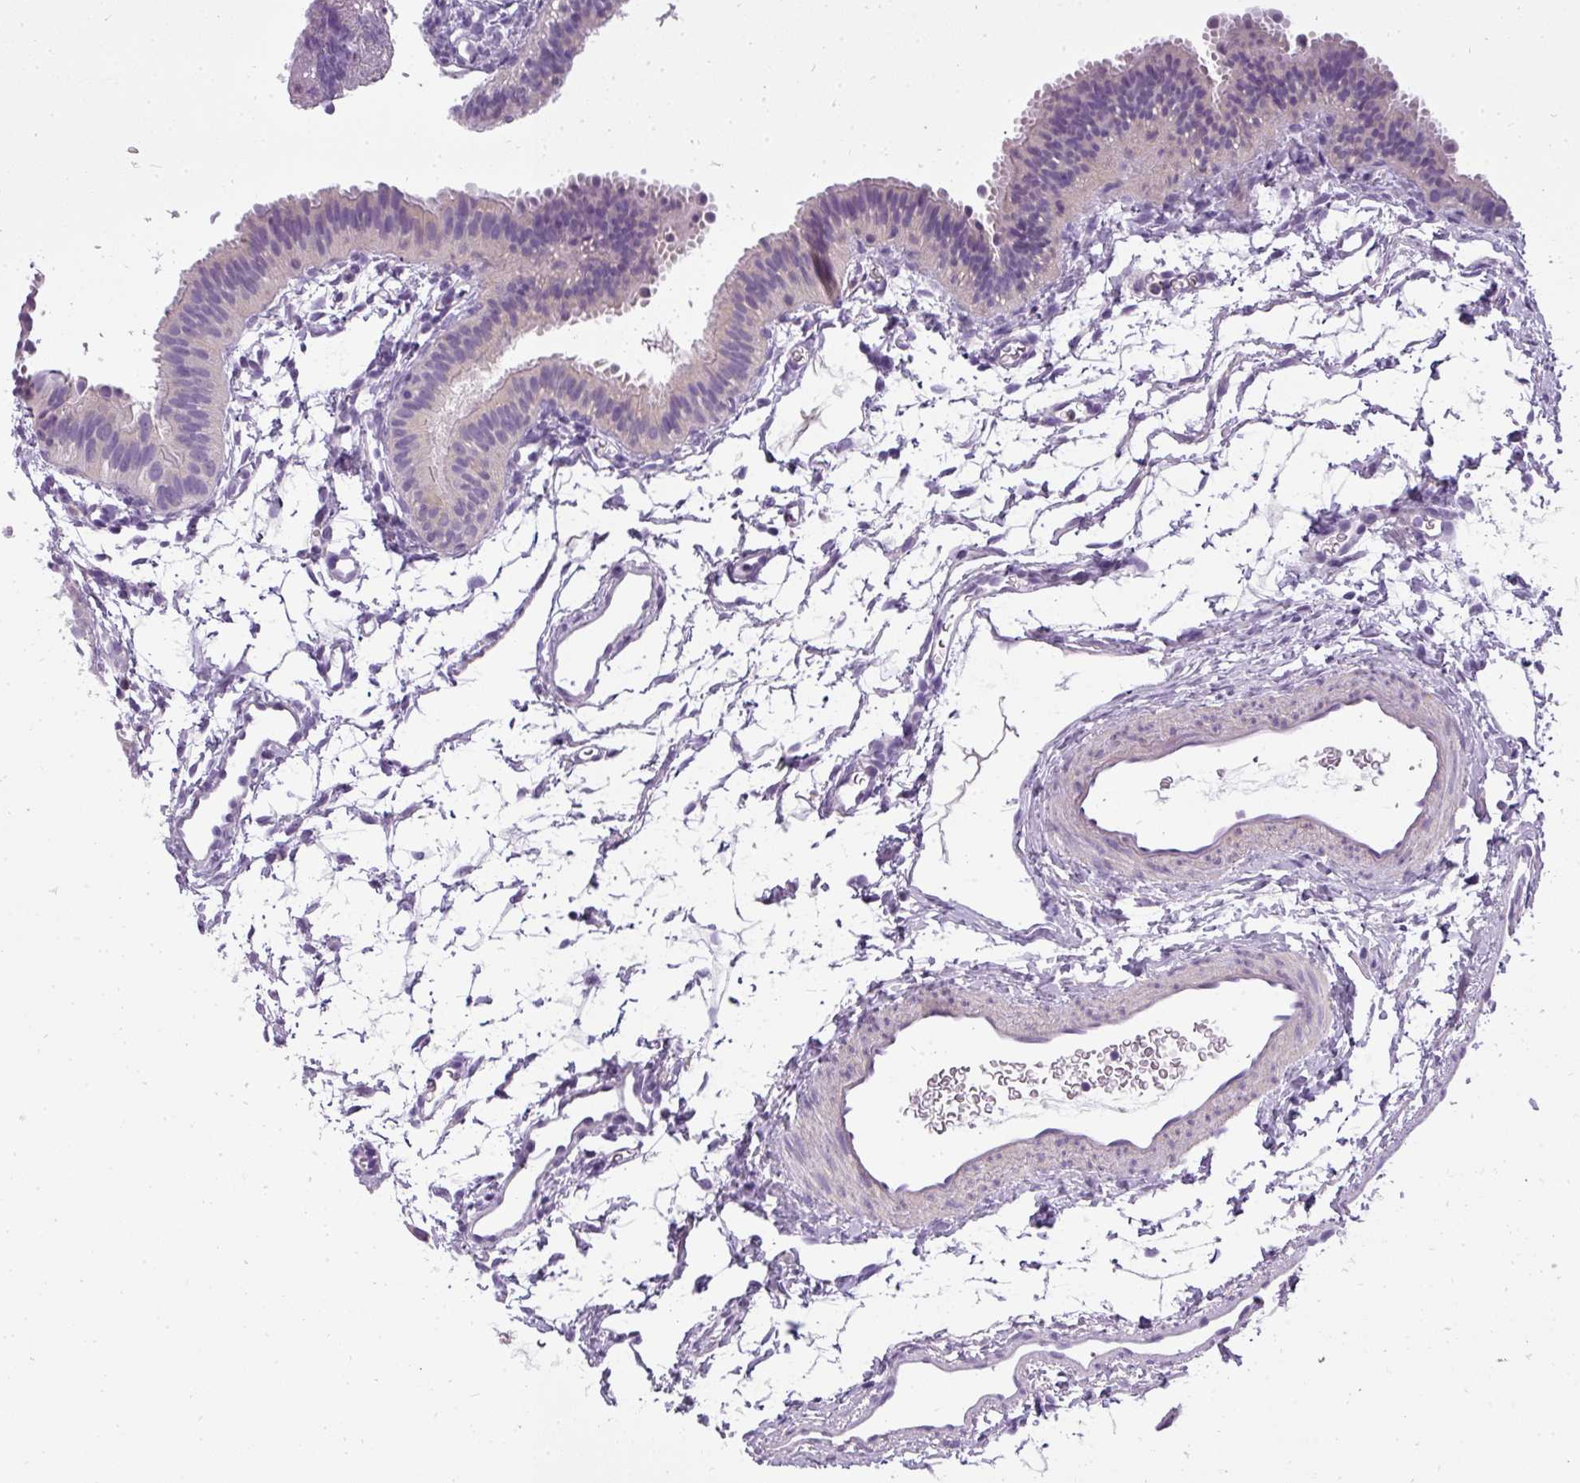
{"staining": {"intensity": "negative", "quantity": "none", "location": "none"}, "tissue": "fallopian tube", "cell_type": "Glandular cells", "image_type": "normal", "snomed": [{"axis": "morphology", "description": "Normal tissue, NOS"}, {"axis": "topography", "description": "Fallopian tube"}], "caption": "High power microscopy micrograph of an immunohistochemistry (IHC) photomicrograph of normal fallopian tube, revealing no significant staining in glandular cells.", "gene": "ATP6V1D", "patient": {"sex": "female", "age": 35}}